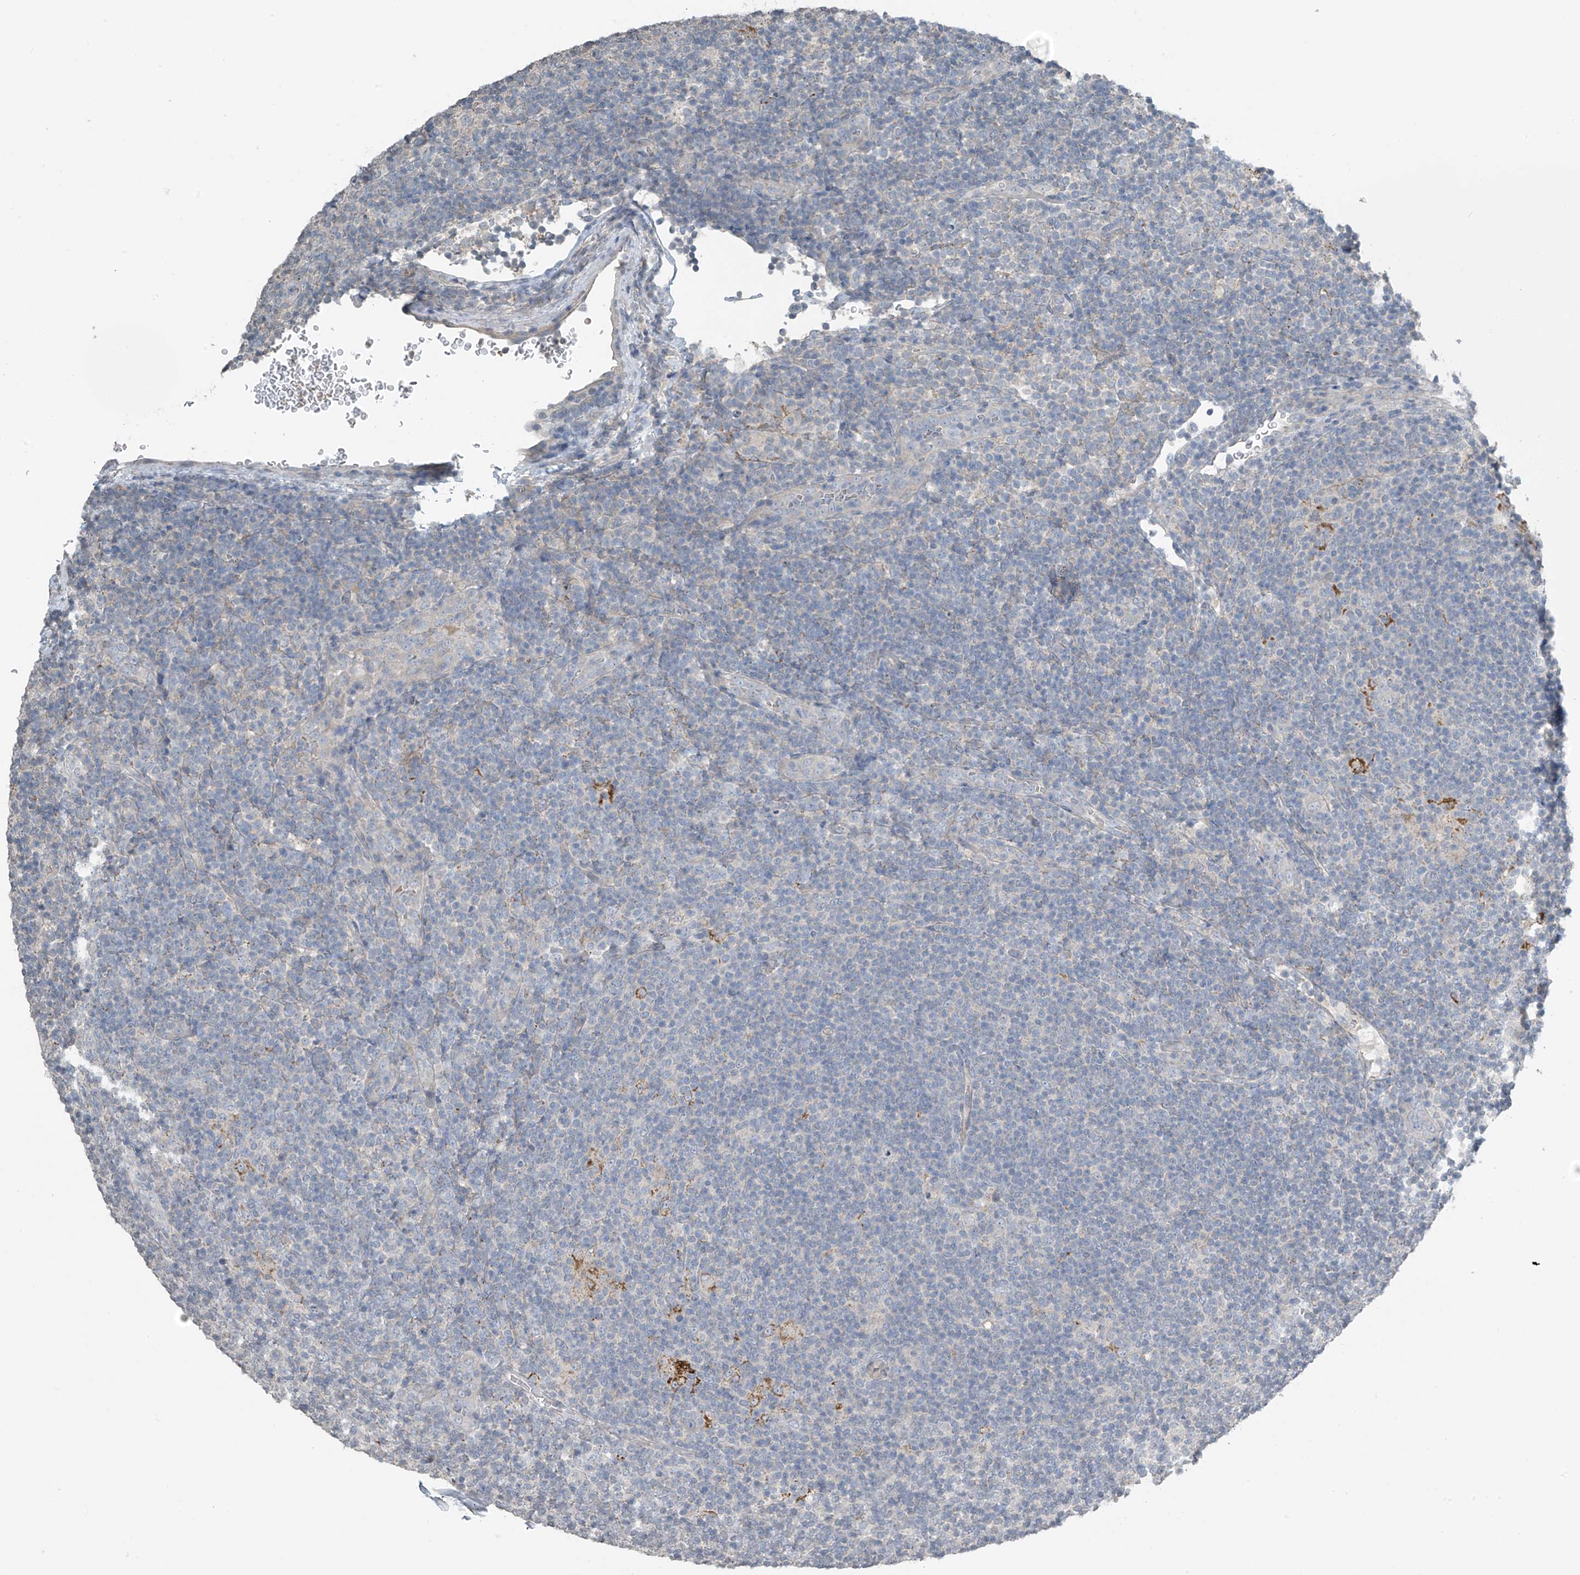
{"staining": {"intensity": "negative", "quantity": "none", "location": "none"}, "tissue": "lymphoma", "cell_type": "Tumor cells", "image_type": "cancer", "snomed": [{"axis": "morphology", "description": "Hodgkin's disease, NOS"}, {"axis": "topography", "description": "Lymph node"}], "caption": "Tumor cells show no significant staining in lymphoma.", "gene": "HOXA11", "patient": {"sex": "female", "age": 57}}